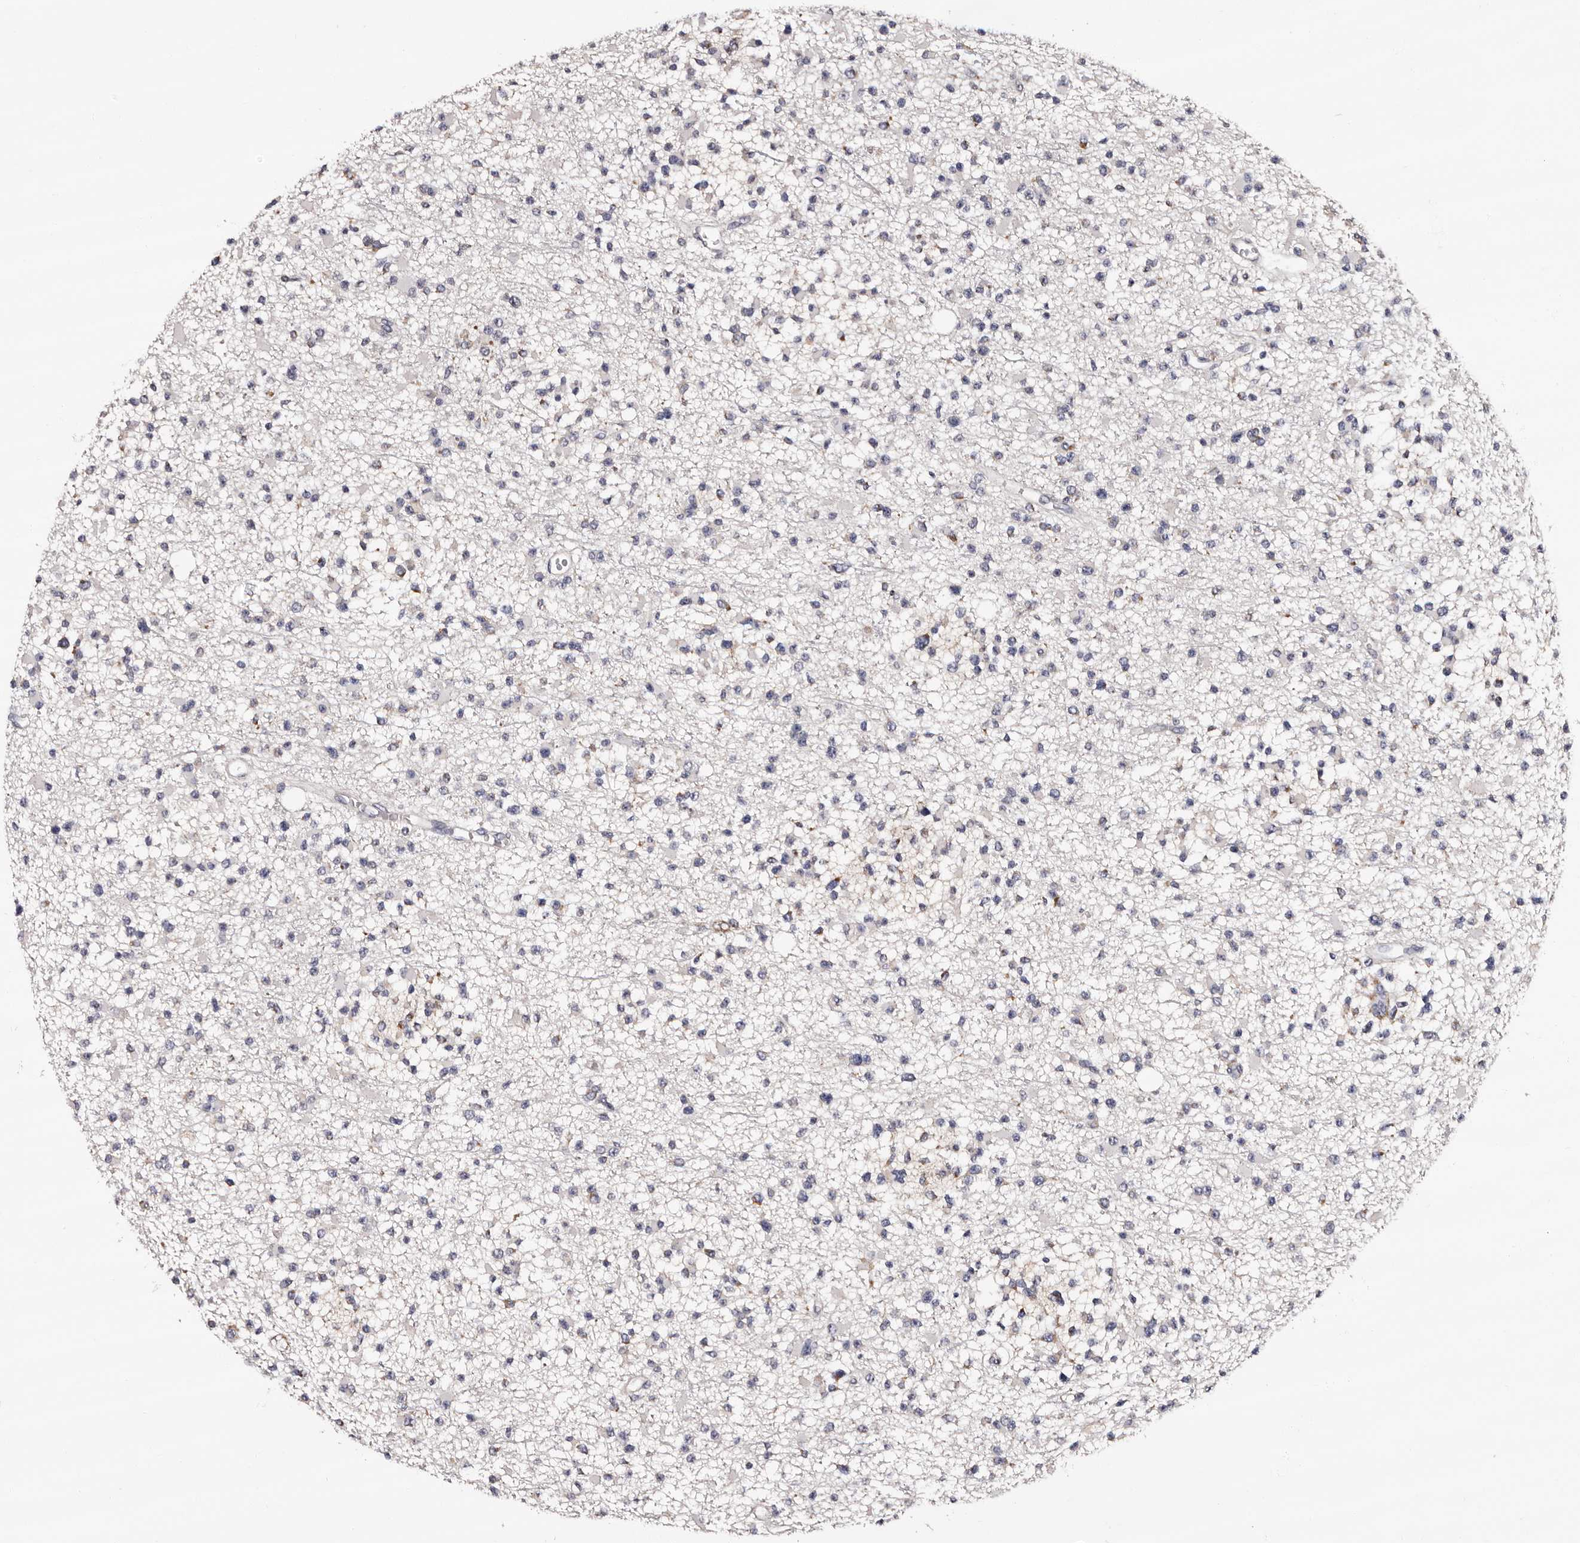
{"staining": {"intensity": "negative", "quantity": "none", "location": "none"}, "tissue": "glioma", "cell_type": "Tumor cells", "image_type": "cancer", "snomed": [{"axis": "morphology", "description": "Glioma, malignant, Low grade"}, {"axis": "topography", "description": "Brain"}], "caption": "This is an immunohistochemistry (IHC) micrograph of human glioma. There is no positivity in tumor cells.", "gene": "TAF4B", "patient": {"sex": "female", "age": 22}}